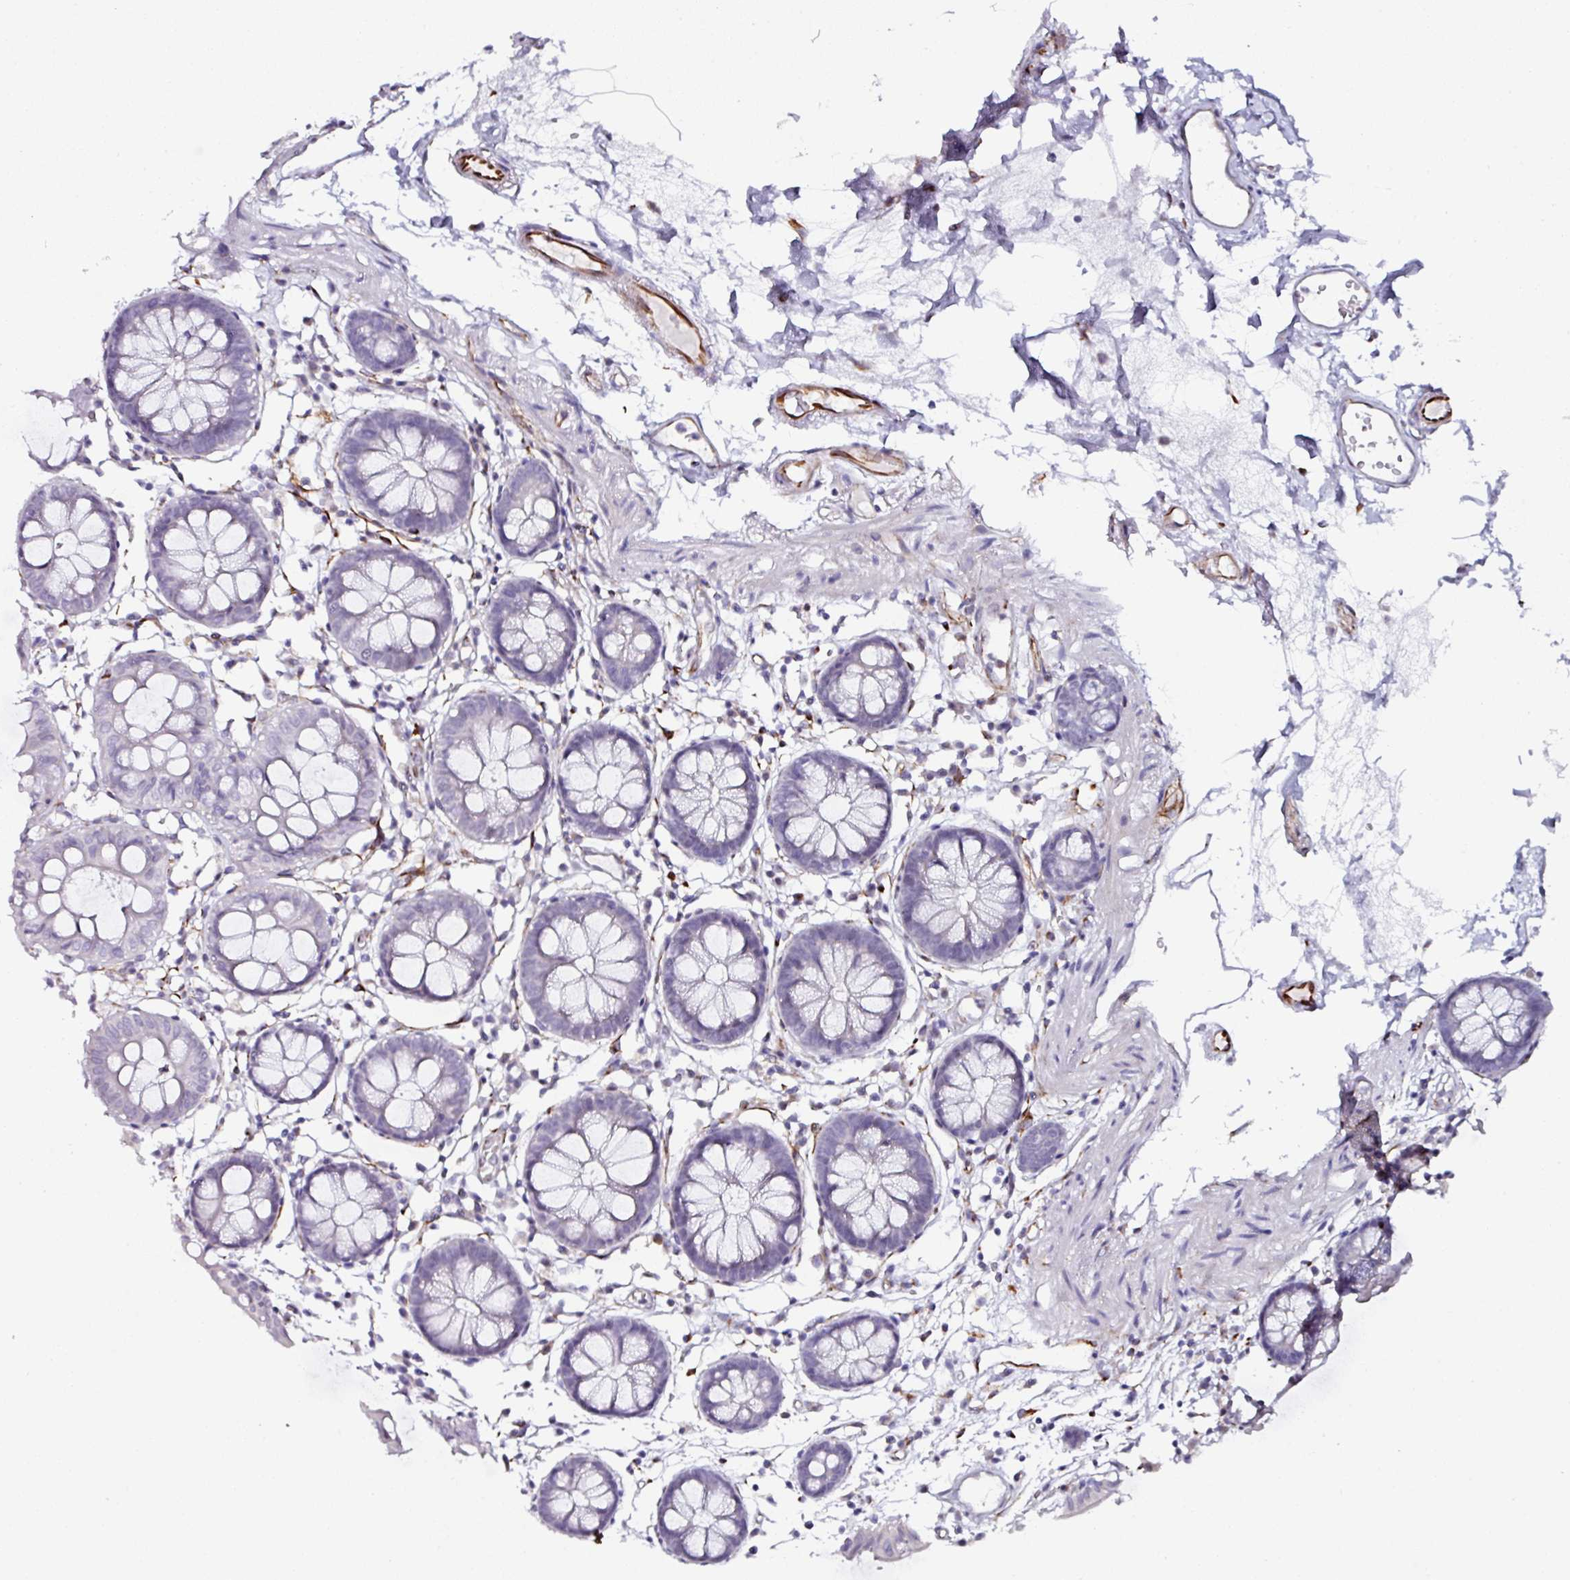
{"staining": {"intensity": "strong", "quantity": ">75%", "location": "cytoplasmic/membranous"}, "tissue": "colon", "cell_type": "Endothelial cells", "image_type": "normal", "snomed": [{"axis": "morphology", "description": "Normal tissue, NOS"}, {"axis": "topography", "description": "Colon"}], "caption": "The histopathology image demonstrates immunohistochemical staining of unremarkable colon. There is strong cytoplasmic/membranous staining is identified in approximately >75% of endothelial cells.", "gene": "TMPRSS9", "patient": {"sex": "female", "age": 84}}